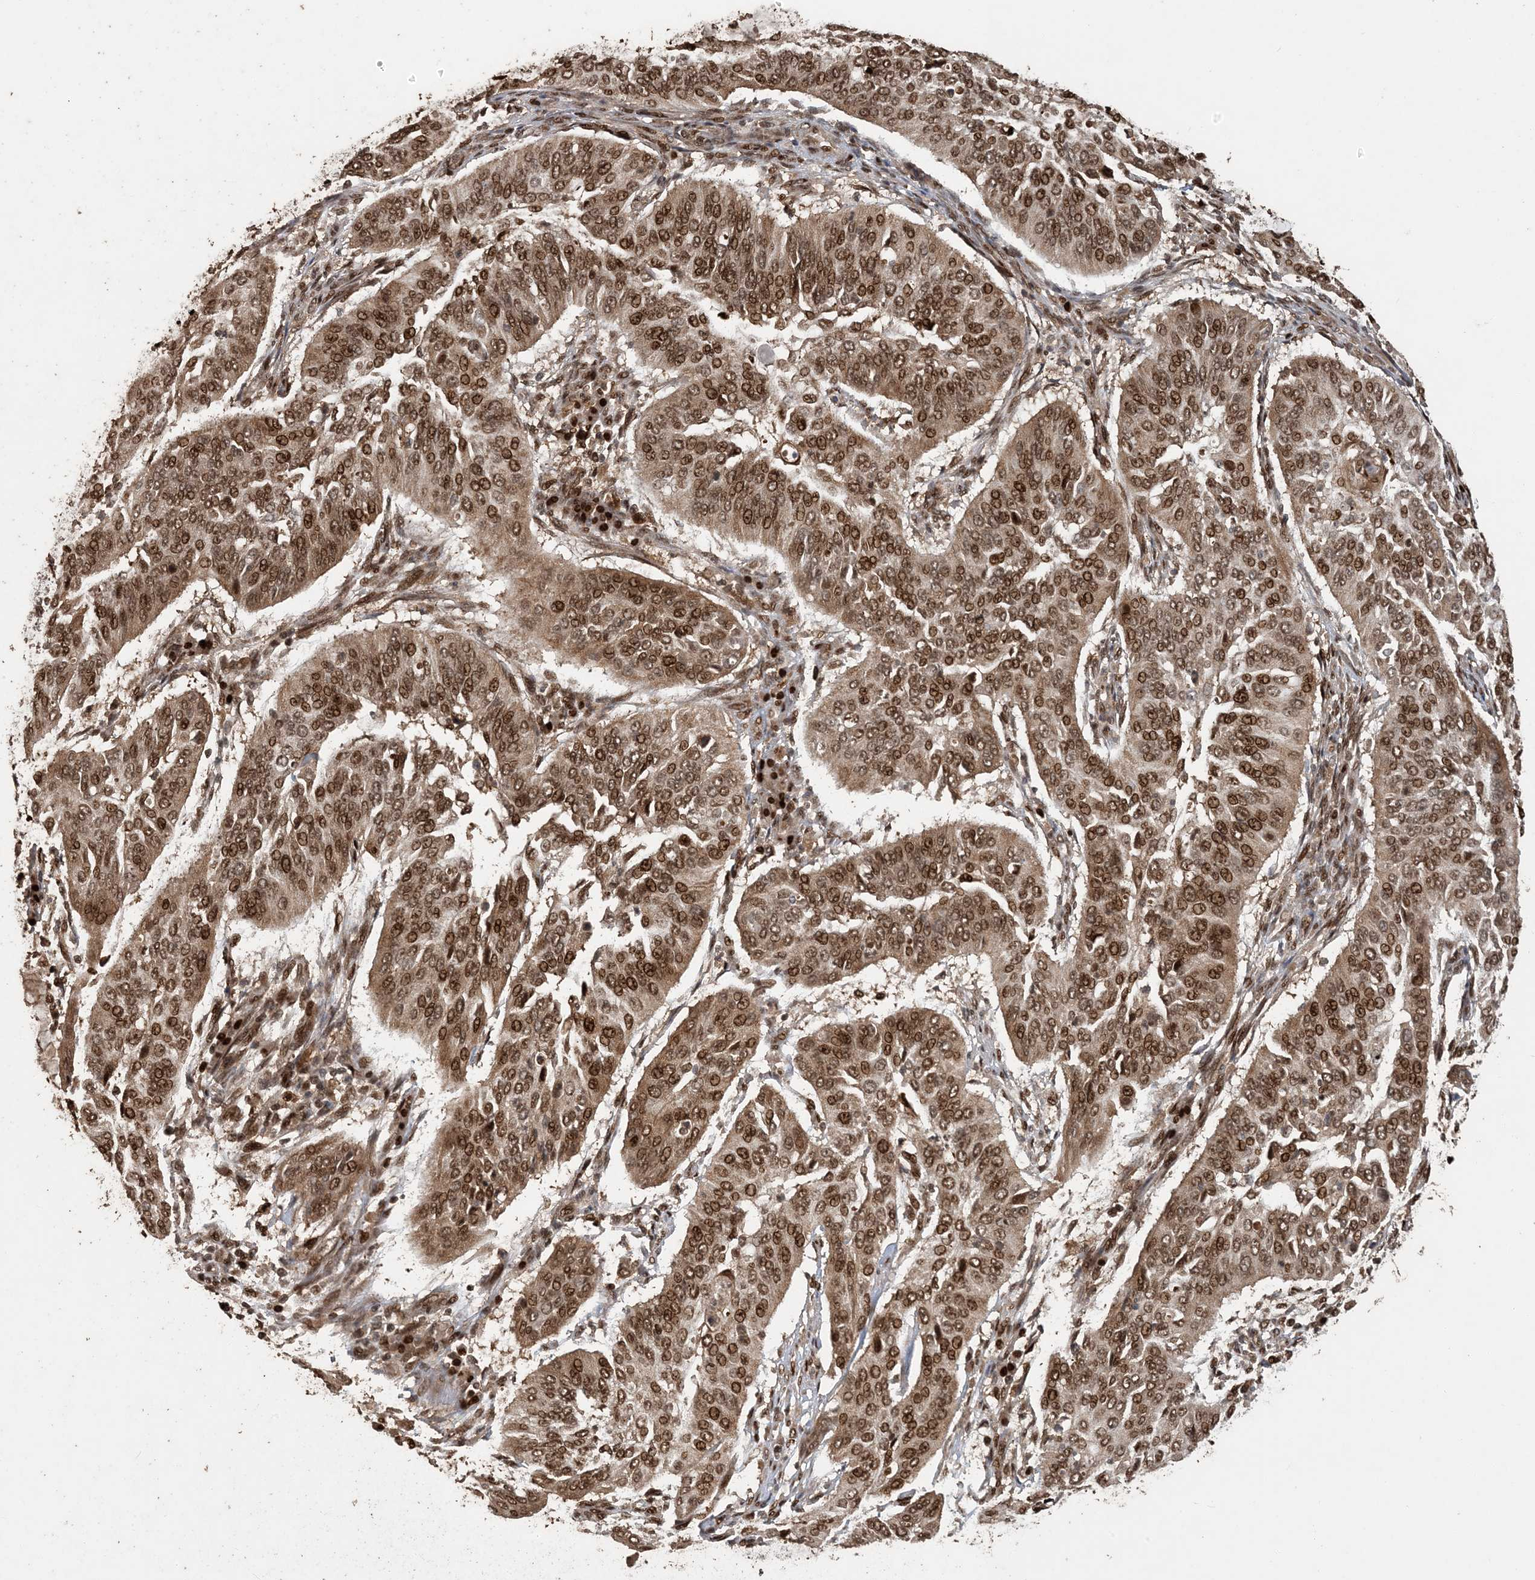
{"staining": {"intensity": "strong", "quantity": ">75%", "location": "cytoplasmic/membranous,nuclear"}, "tissue": "cervical cancer", "cell_type": "Tumor cells", "image_type": "cancer", "snomed": [{"axis": "morphology", "description": "Normal tissue, NOS"}, {"axis": "morphology", "description": "Squamous cell carcinoma, NOS"}, {"axis": "topography", "description": "Cervix"}], "caption": "Protein analysis of cervical cancer tissue exhibits strong cytoplasmic/membranous and nuclear expression in about >75% of tumor cells.", "gene": "ATP13A2", "patient": {"sex": "female", "age": 39}}